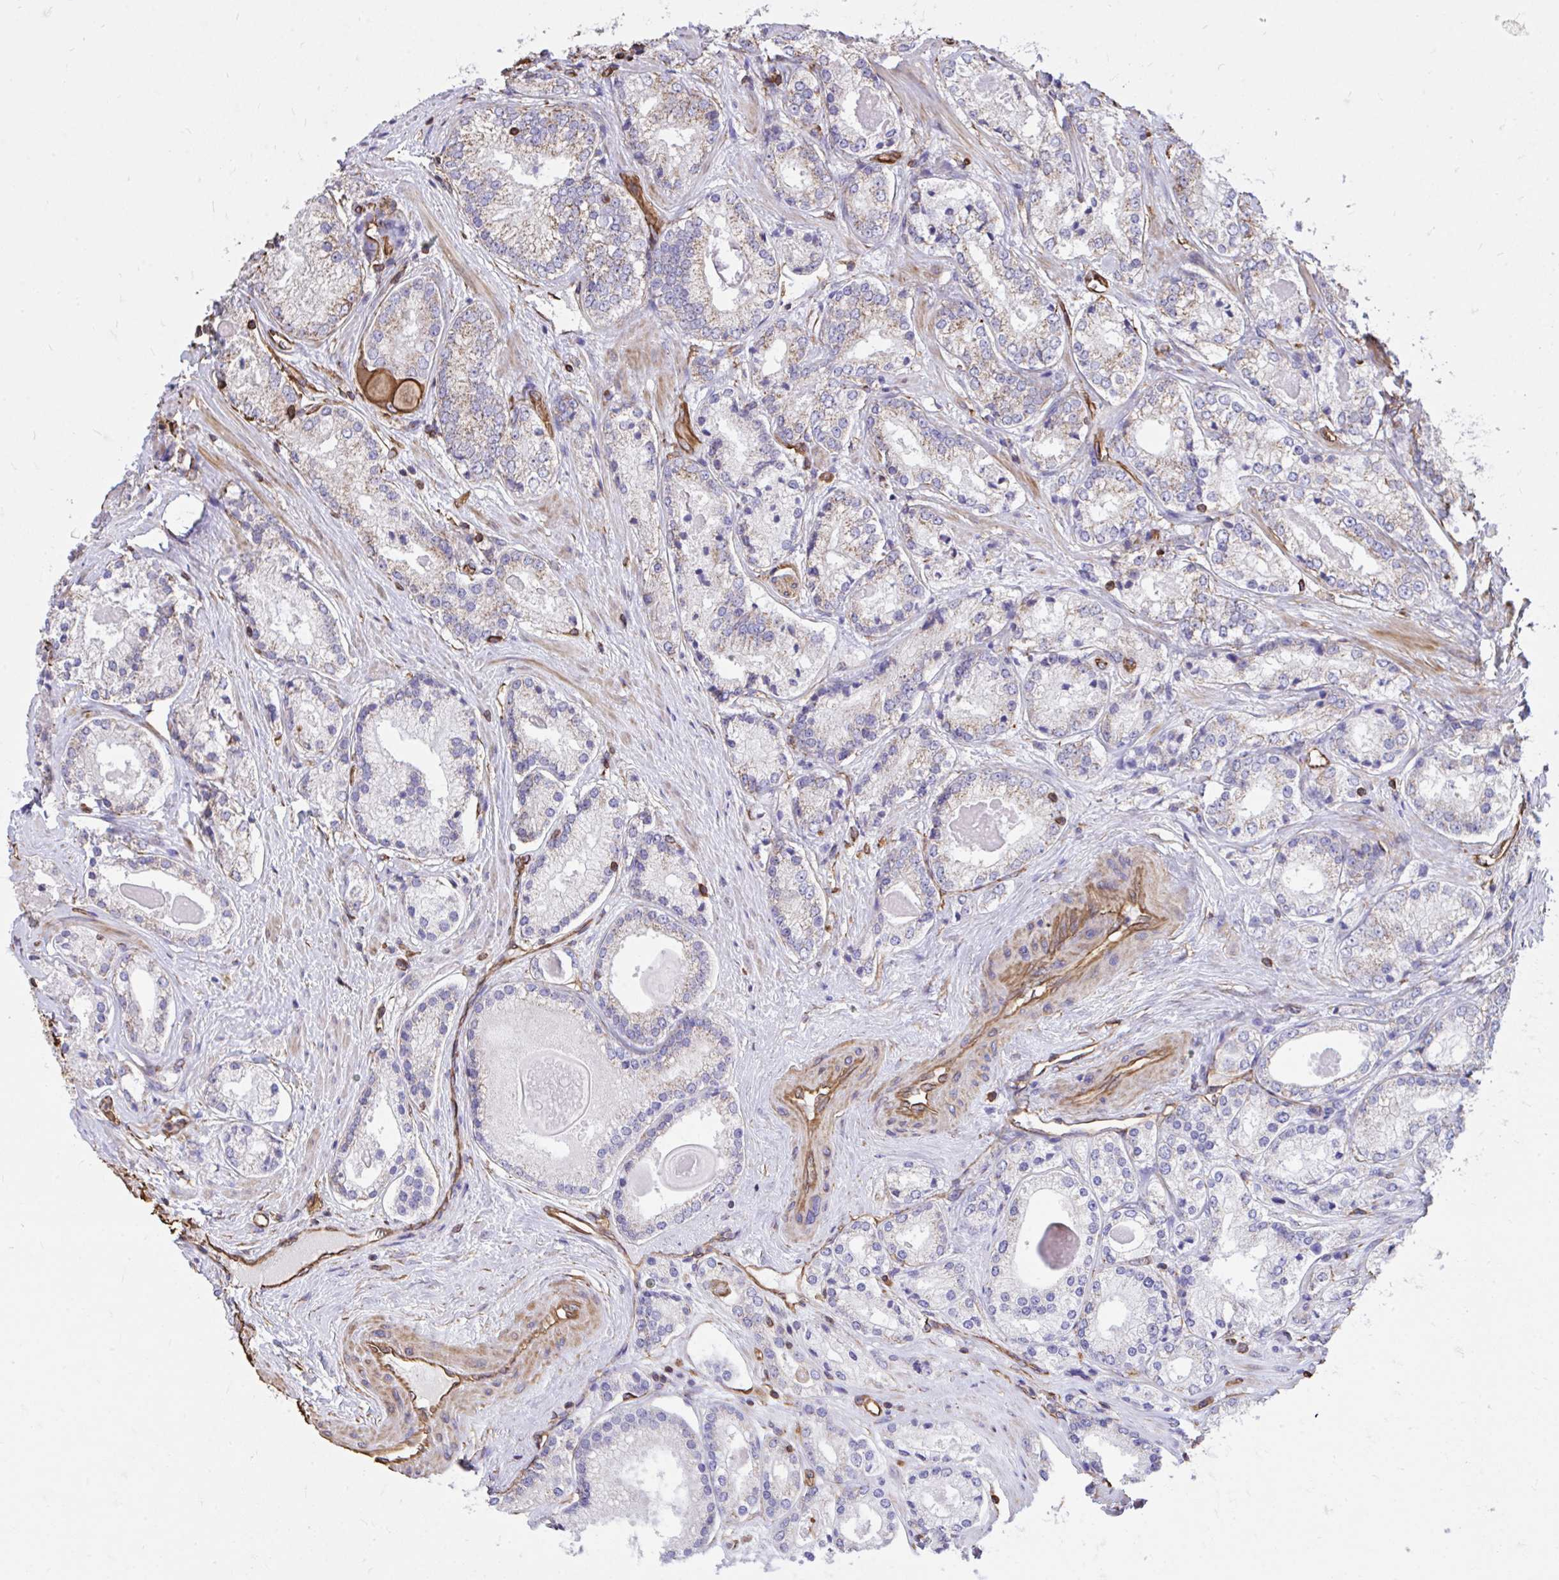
{"staining": {"intensity": "weak", "quantity": "25%-75%", "location": "cytoplasmic/membranous"}, "tissue": "prostate cancer", "cell_type": "Tumor cells", "image_type": "cancer", "snomed": [{"axis": "morphology", "description": "Adenocarcinoma, NOS"}, {"axis": "morphology", "description": "Adenocarcinoma, Low grade"}, {"axis": "topography", "description": "Prostate"}], "caption": "Protein expression analysis of human prostate cancer (low-grade adenocarcinoma) reveals weak cytoplasmic/membranous staining in about 25%-75% of tumor cells.", "gene": "RNF103", "patient": {"sex": "male", "age": 68}}